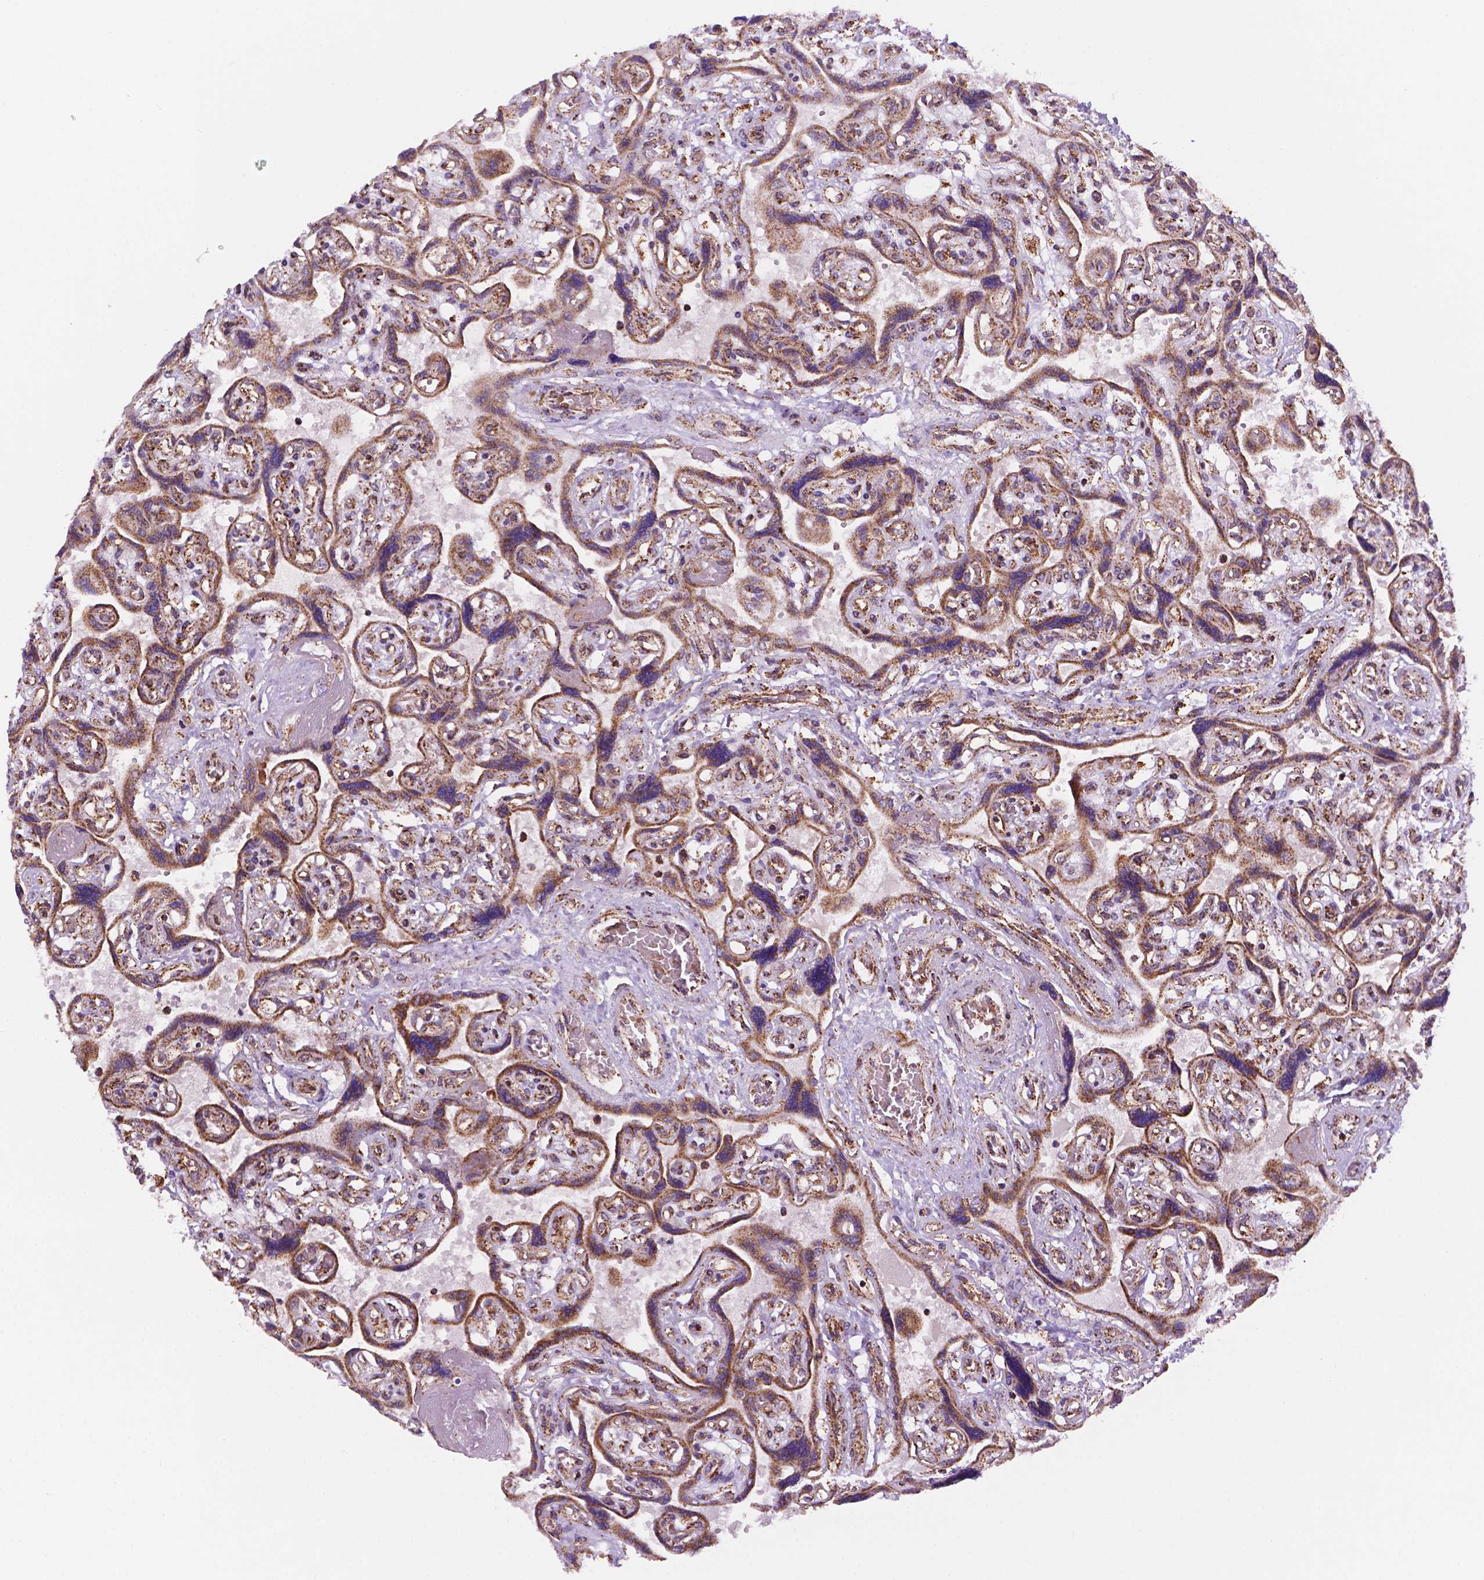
{"staining": {"intensity": "weak", "quantity": ">75%", "location": "cytoplasmic/membranous"}, "tissue": "placenta", "cell_type": "Decidual cells", "image_type": "normal", "snomed": [{"axis": "morphology", "description": "Normal tissue, NOS"}, {"axis": "topography", "description": "Placenta"}], "caption": "An IHC histopathology image of unremarkable tissue is shown. Protein staining in brown labels weak cytoplasmic/membranous positivity in placenta within decidual cells.", "gene": "GEMIN4", "patient": {"sex": "female", "age": 32}}